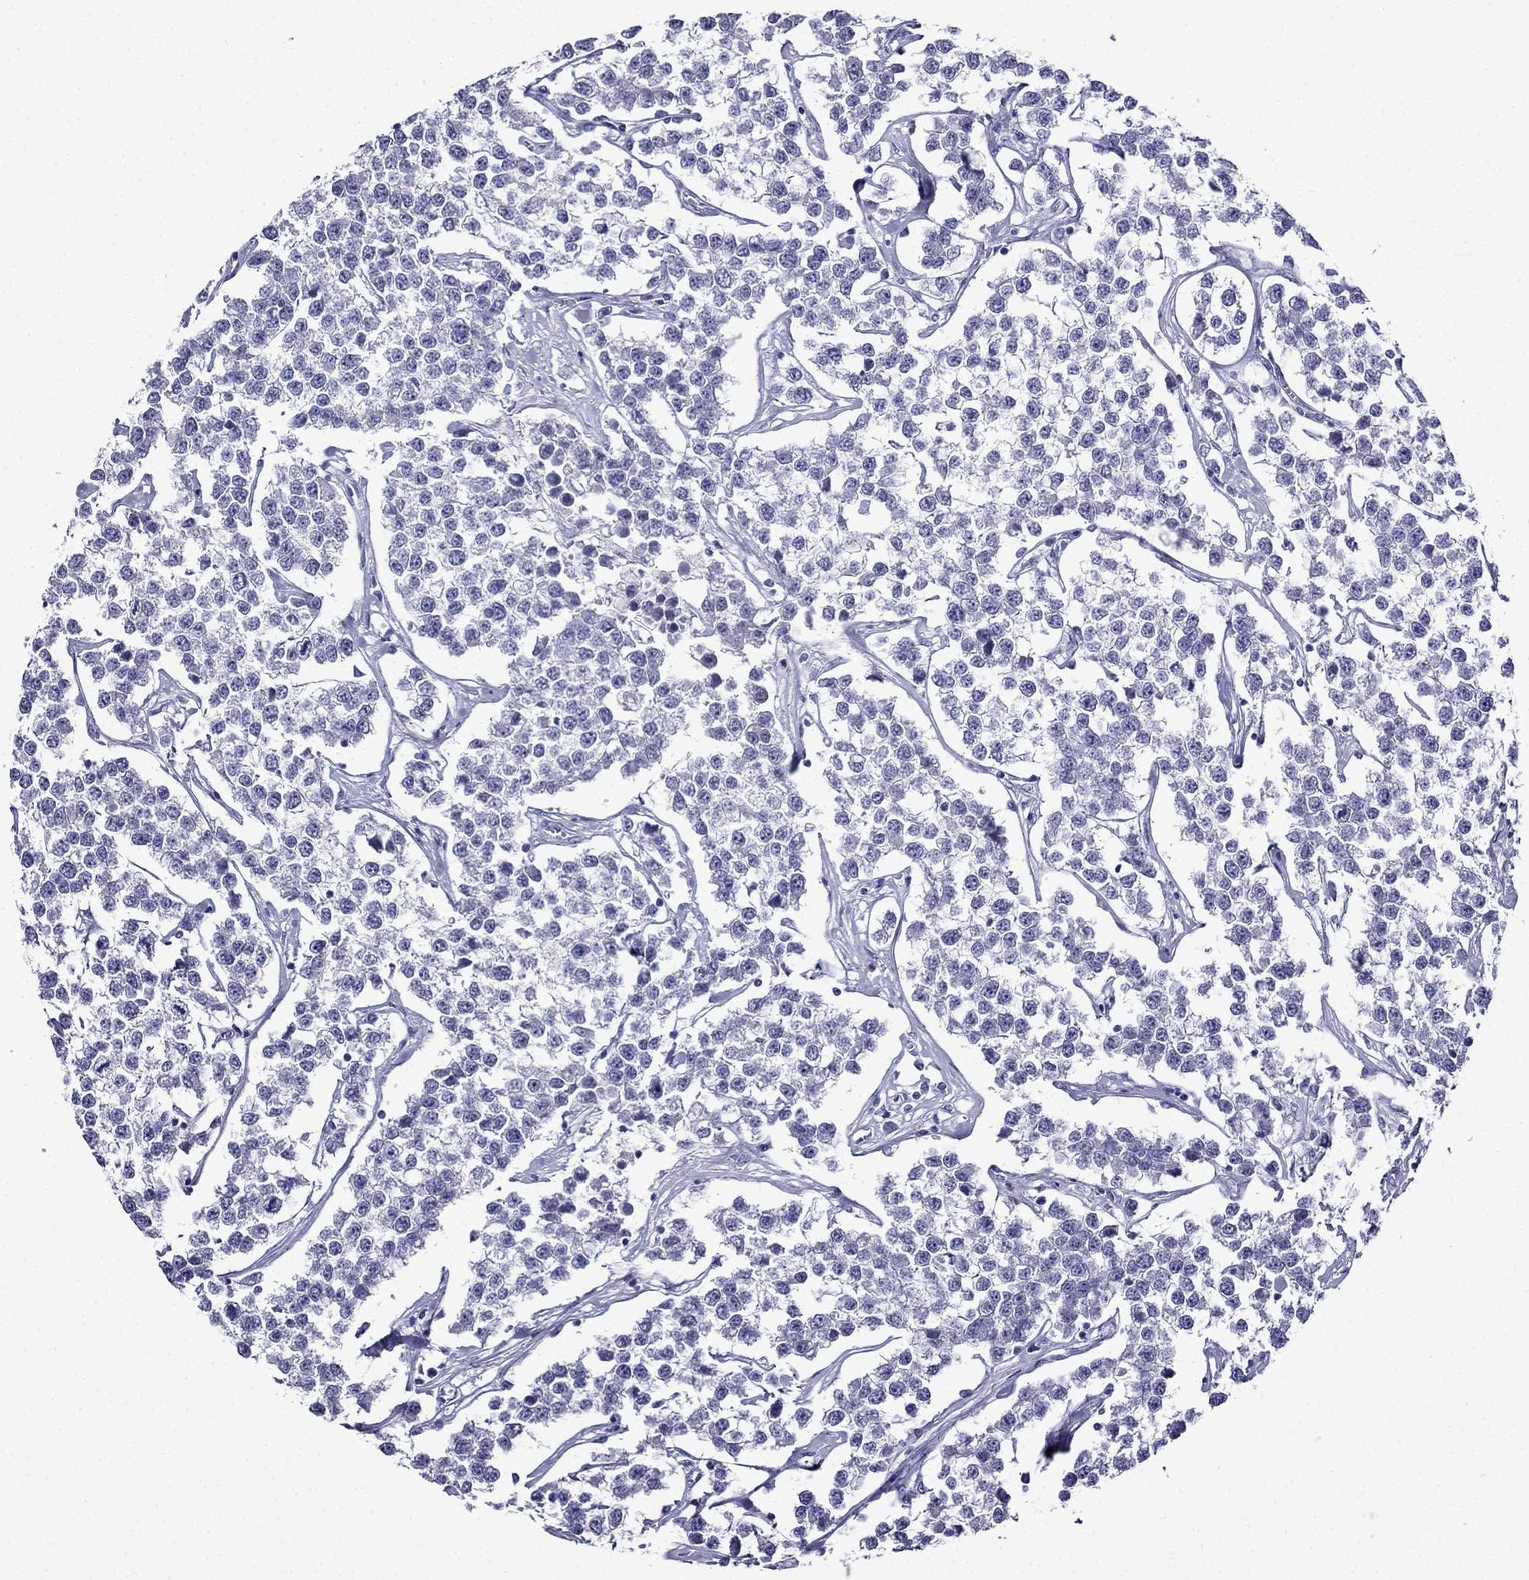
{"staining": {"intensity": "negative", "quantity": "none", "location": "none"}, "tissue": "testis cancer", "cell_type": "Tumor cells", "image_type": "cancer", "snomed": [{"axis": "morphology", "description": "Seminoma, NOS"}, {"axis": "topography", "description": "Testis"}], "caption": "Immunohistochemical staining of human testis seminoma shows no significant expression in tumor cells.", "gene": "ERC2", "patient": {"sex": "male", "age": 59}}